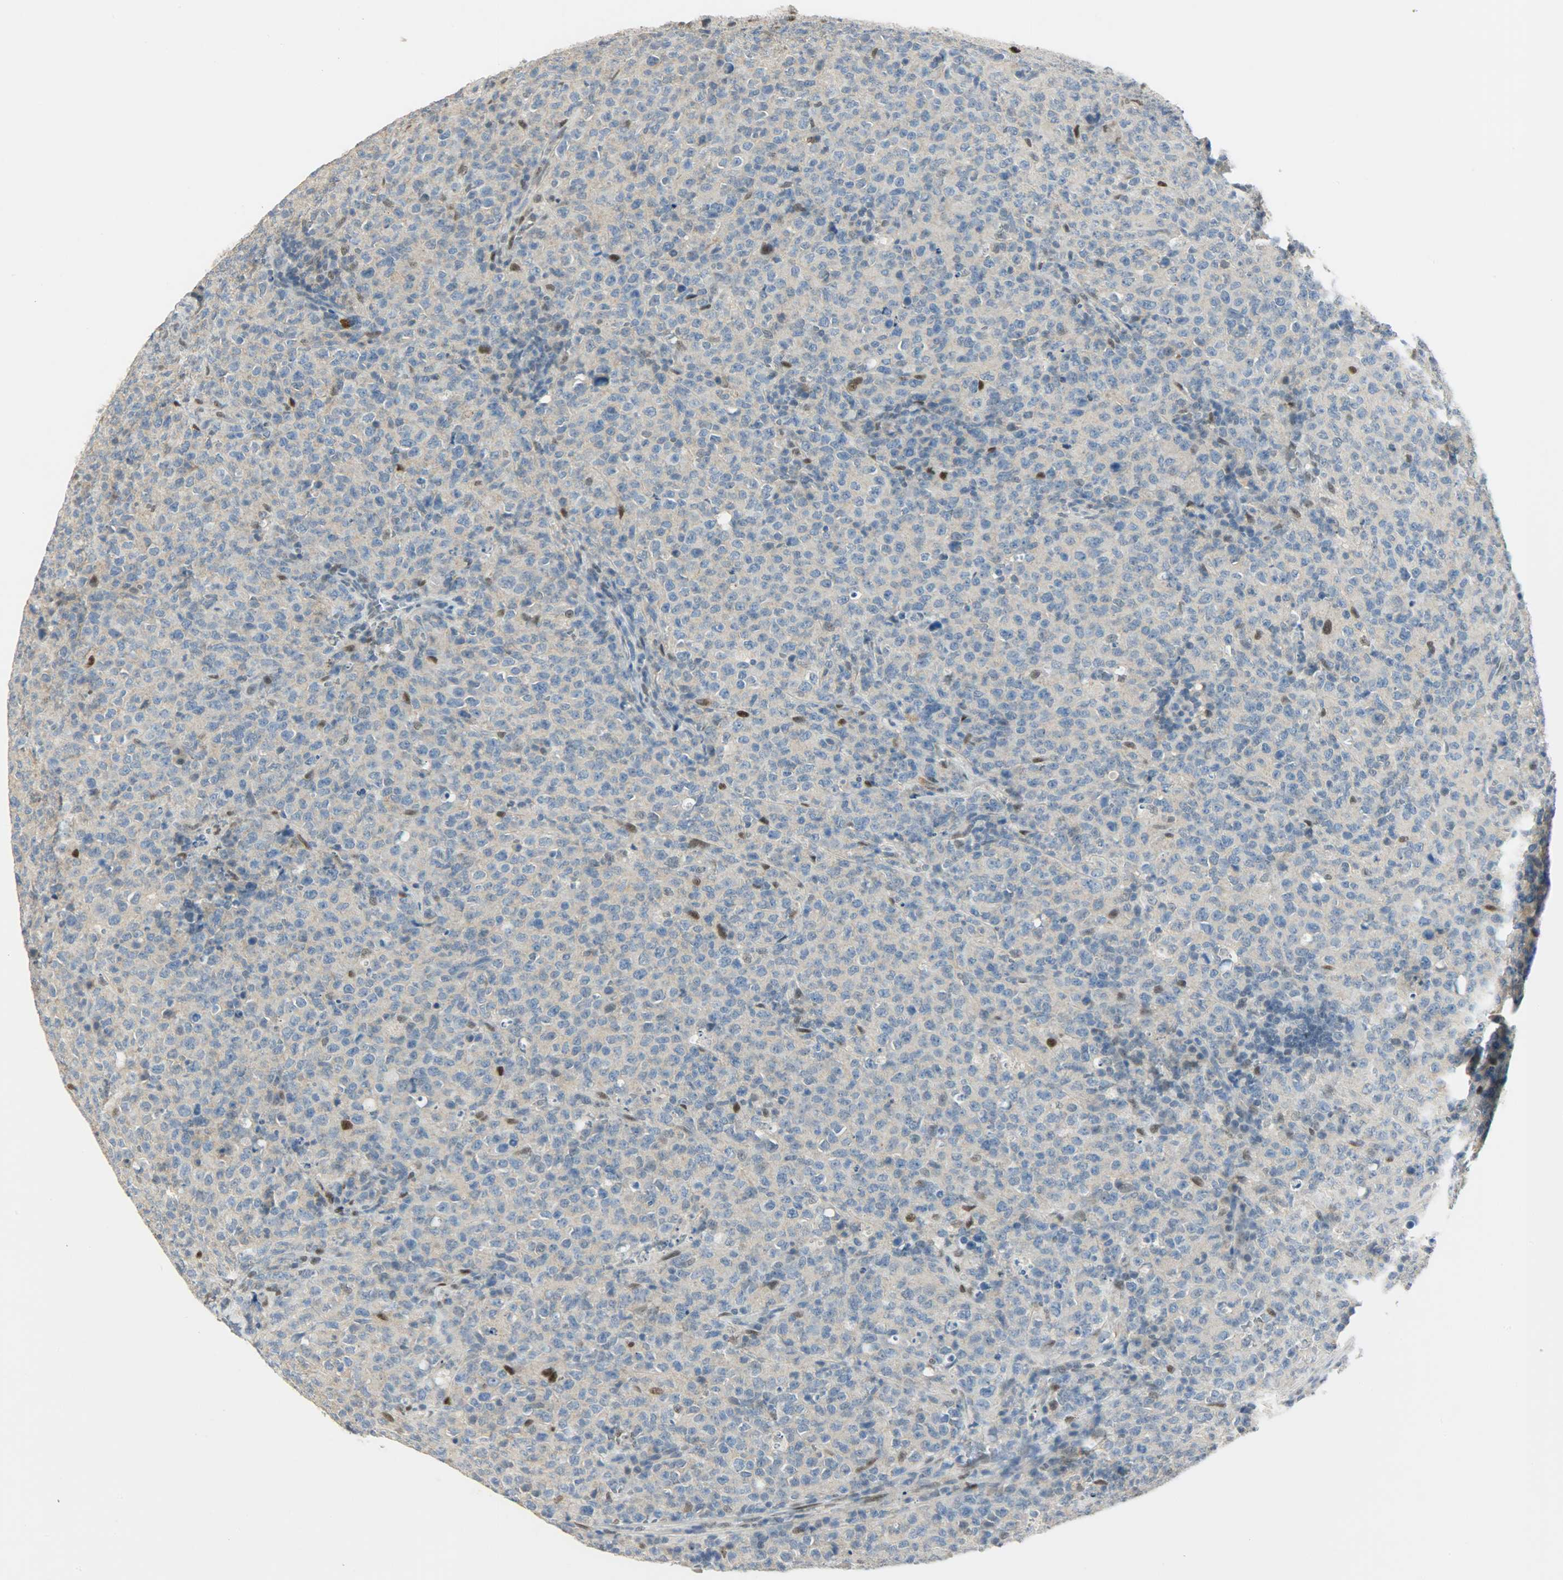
{"staining": {"intensity": "moderate", "quantity": "25%-75%", "location": "cytoplasmic/membranous,nuclear"}, "tissue": "lymphoma", "cell_type": "Tumor cells", "image_type": "cancer", "snomed": [{"axis": "morphology", "description": "Malignant lymphoma, non-Hodgkin's type, High grade"}, {"axis": "topography", "description": "Tonsil"}], "caption": "Lymphoma stained with a brown dye demonstrates moderate cytoplasmic/membranous and nuclear positive positivity in approximately 25%-75% of tumor cells.", "gene": "PPARG", "patient": {"sex": "female", "age": 36}}